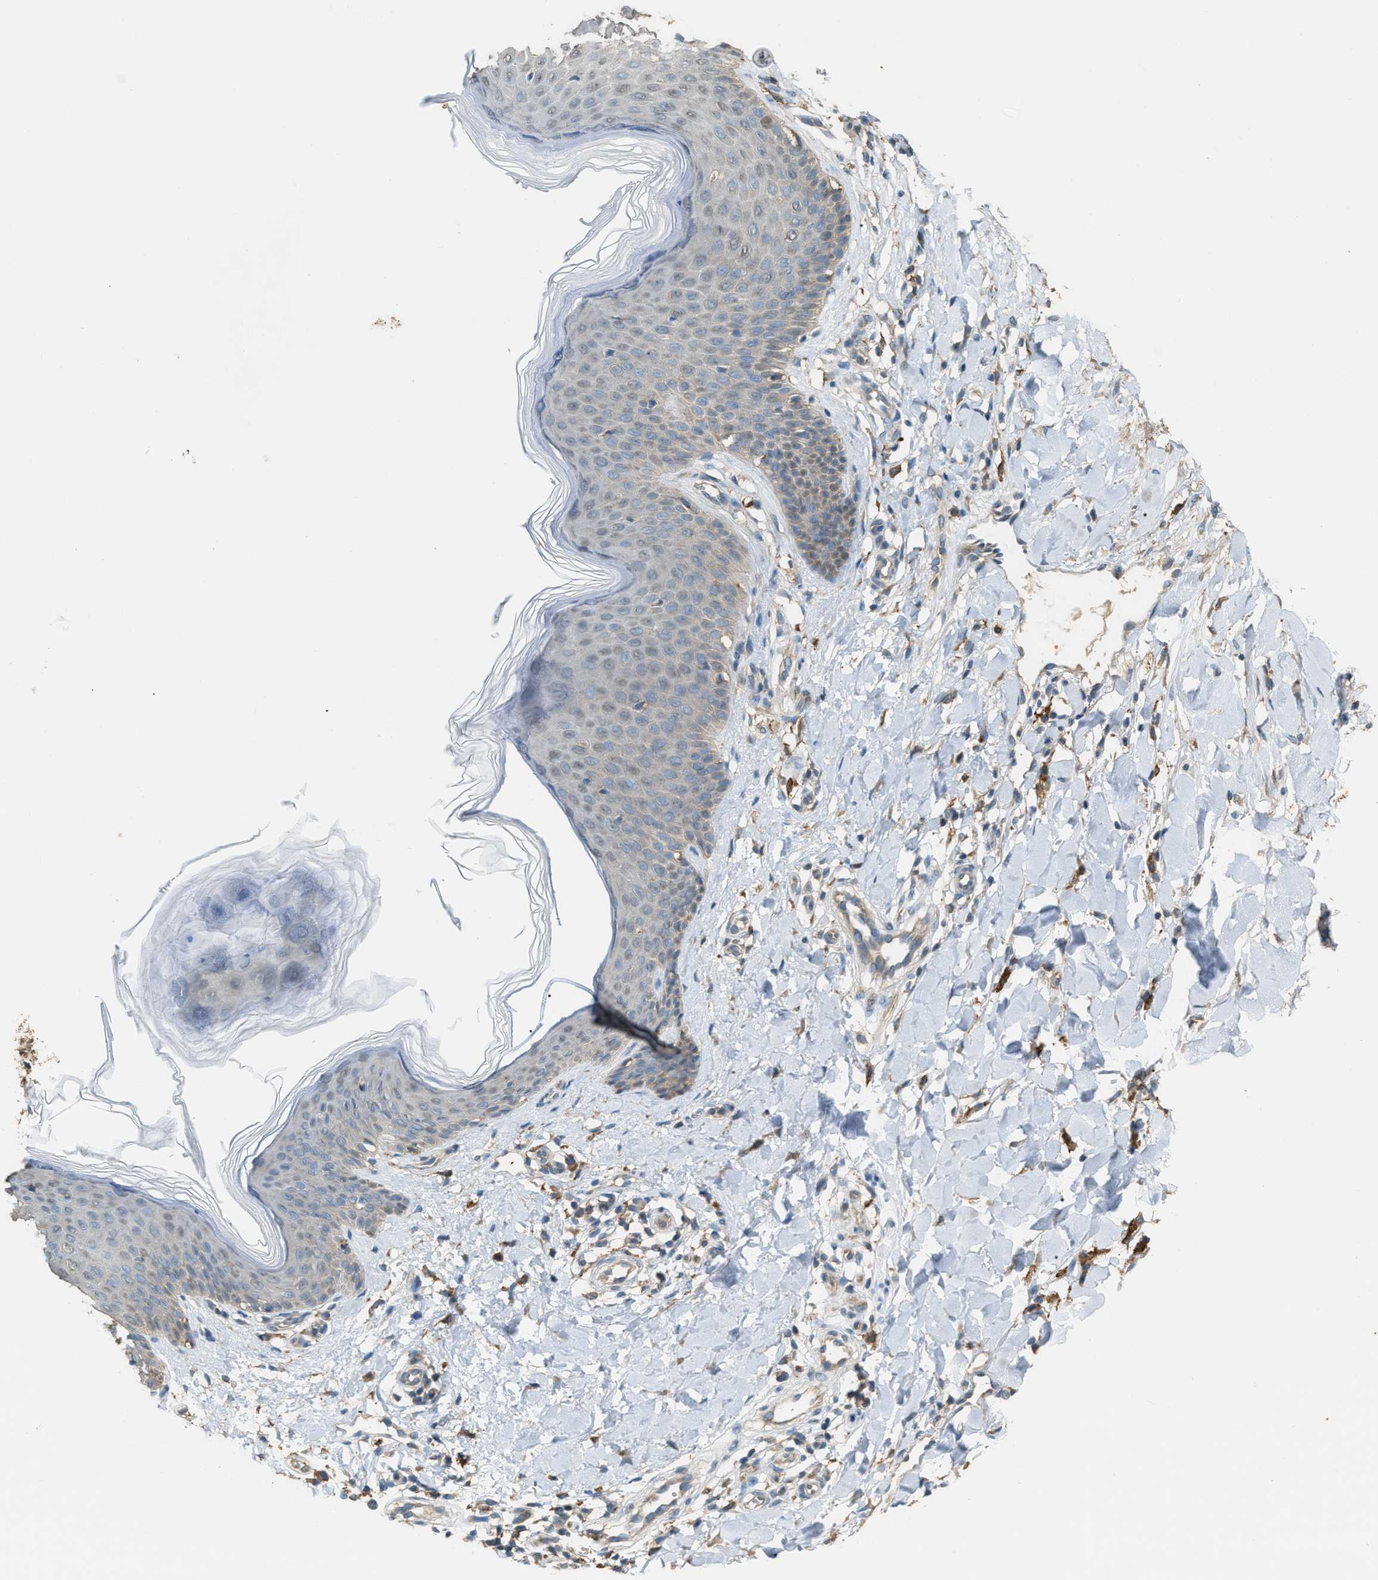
{"staining": {"intensity": "moderate", "quantity": ">75%", "location": "cytoplasmic/membranous"}, "tissue": "skin", "cell_type": "Fibroblasts", "image_type": "normal", "snomed": [{"axis": "morphology", "description": "Normal tissue, NOS"}, {"axis": "topography", "description": "Skin"}], "caption": "Skin stained for a protein exhibits moderate cytoplasmic/membranous positivity in fibroblasts. The staining was performed using DAB (3,3'-diaminobenzidine), with brown indicating positive protein expression. Nuclei are stained blue with hematoxylin.", "gene": "GCN1", "patient": {"sex": "male", "age": 41}}